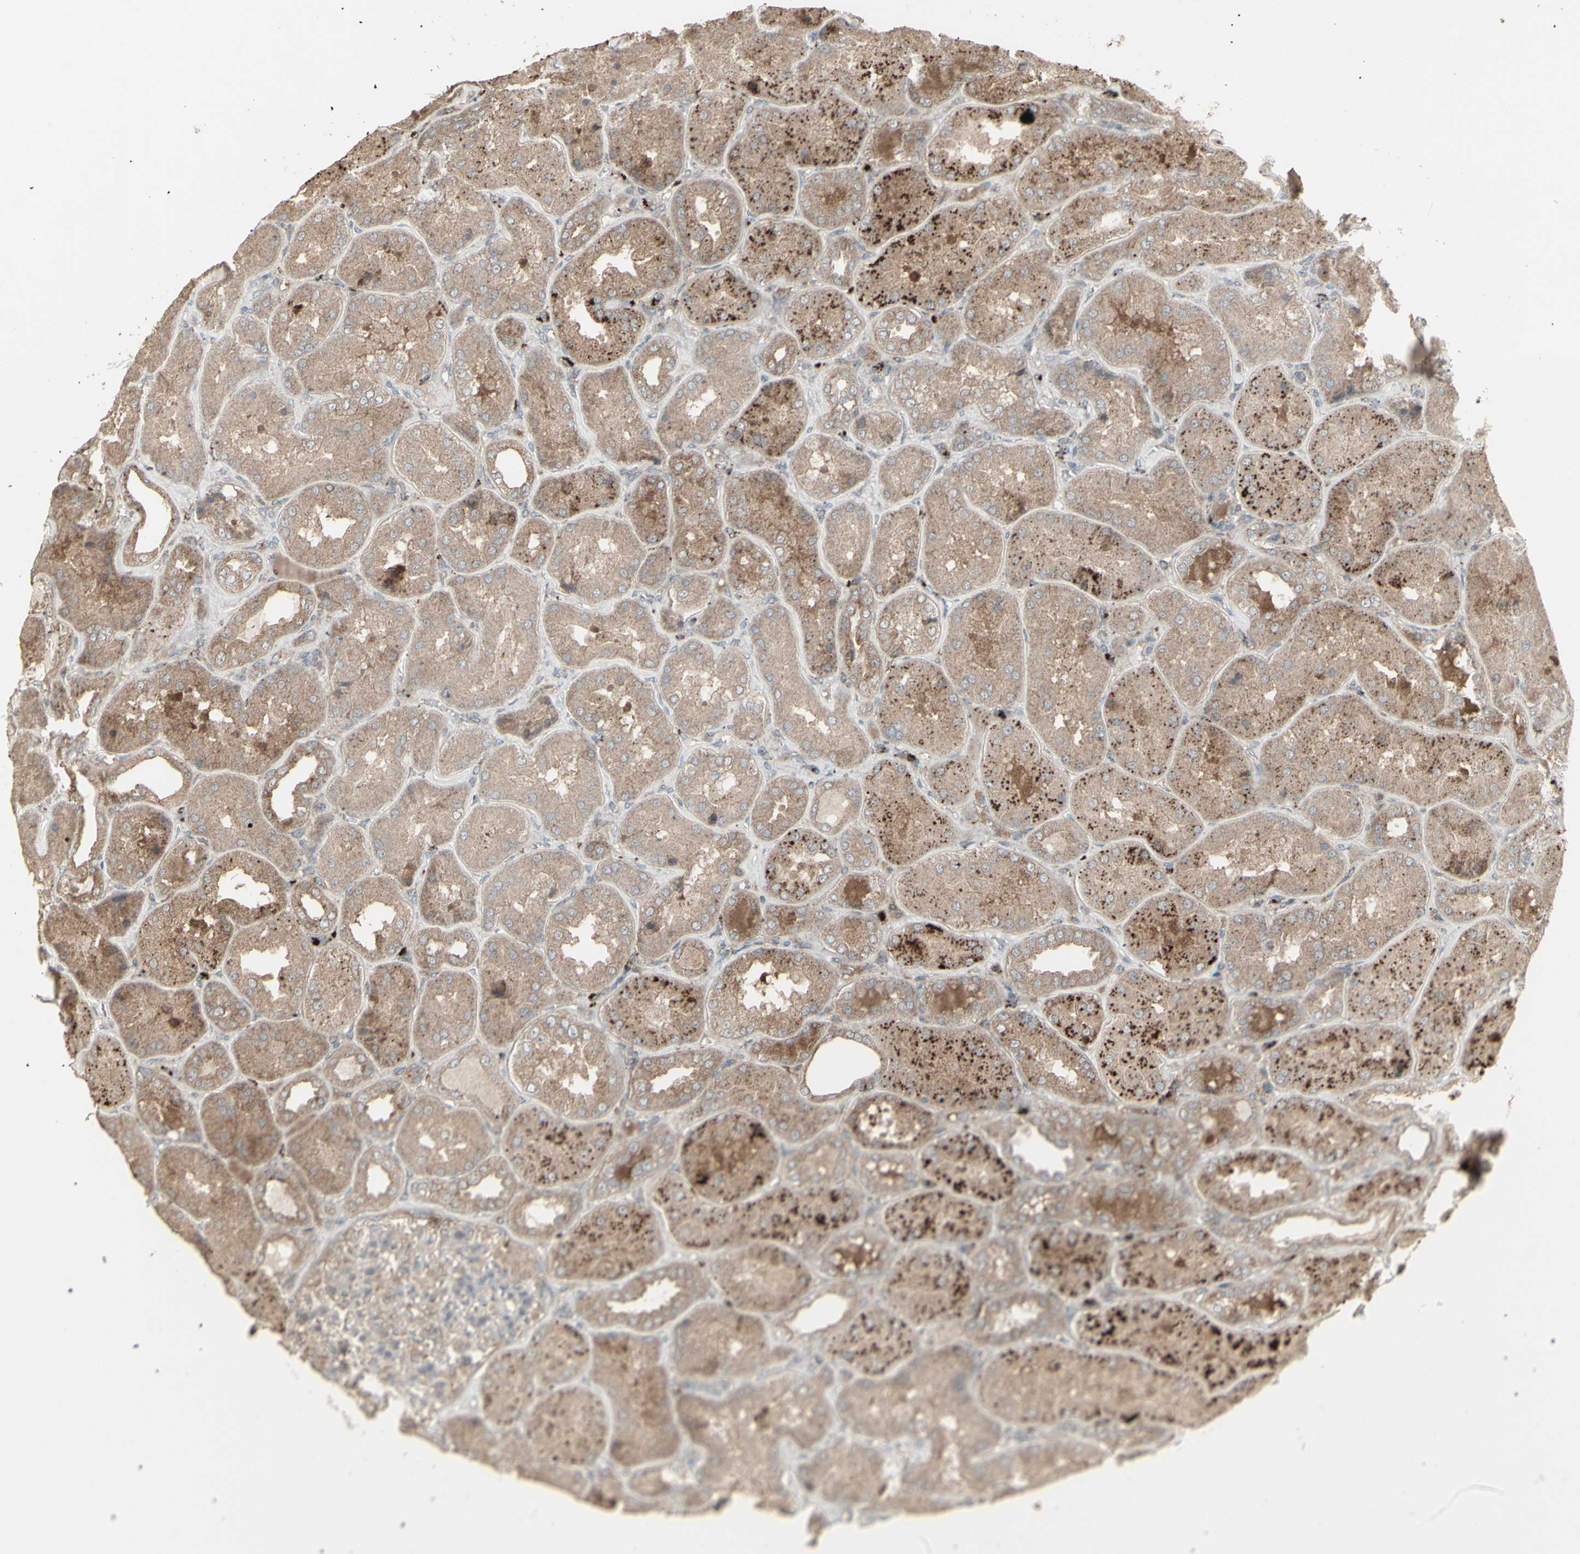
{"staining": {"intensity": "weak", "quantity": ">75%", "location": "cytoplasmic/membranous"}, "tissue": "kidney", "cell_type": "Cells in glomeruli", "image_type": "normal", "snomed": [{"axis": "morphology", "description": "Normal tissue, NOS"}, {"axis": "topography", "description": "Kidney"}], "caption": "Immunohistochemistry (IHC) staining of benign kidney, which reveals low levels of weak cytoplasmic/membranous staining in about >75% of cells in glomeruli indicating weak cytoplasmic/membranous protein positivity. The staining was performed using DAB (3,3'-diaminobenzidine) (brown) for protein detection and nuclei were counterstained in hematoxylin (blue).", "gene": "RNASEL", "patient": {"sex": "female", "age": 56}}